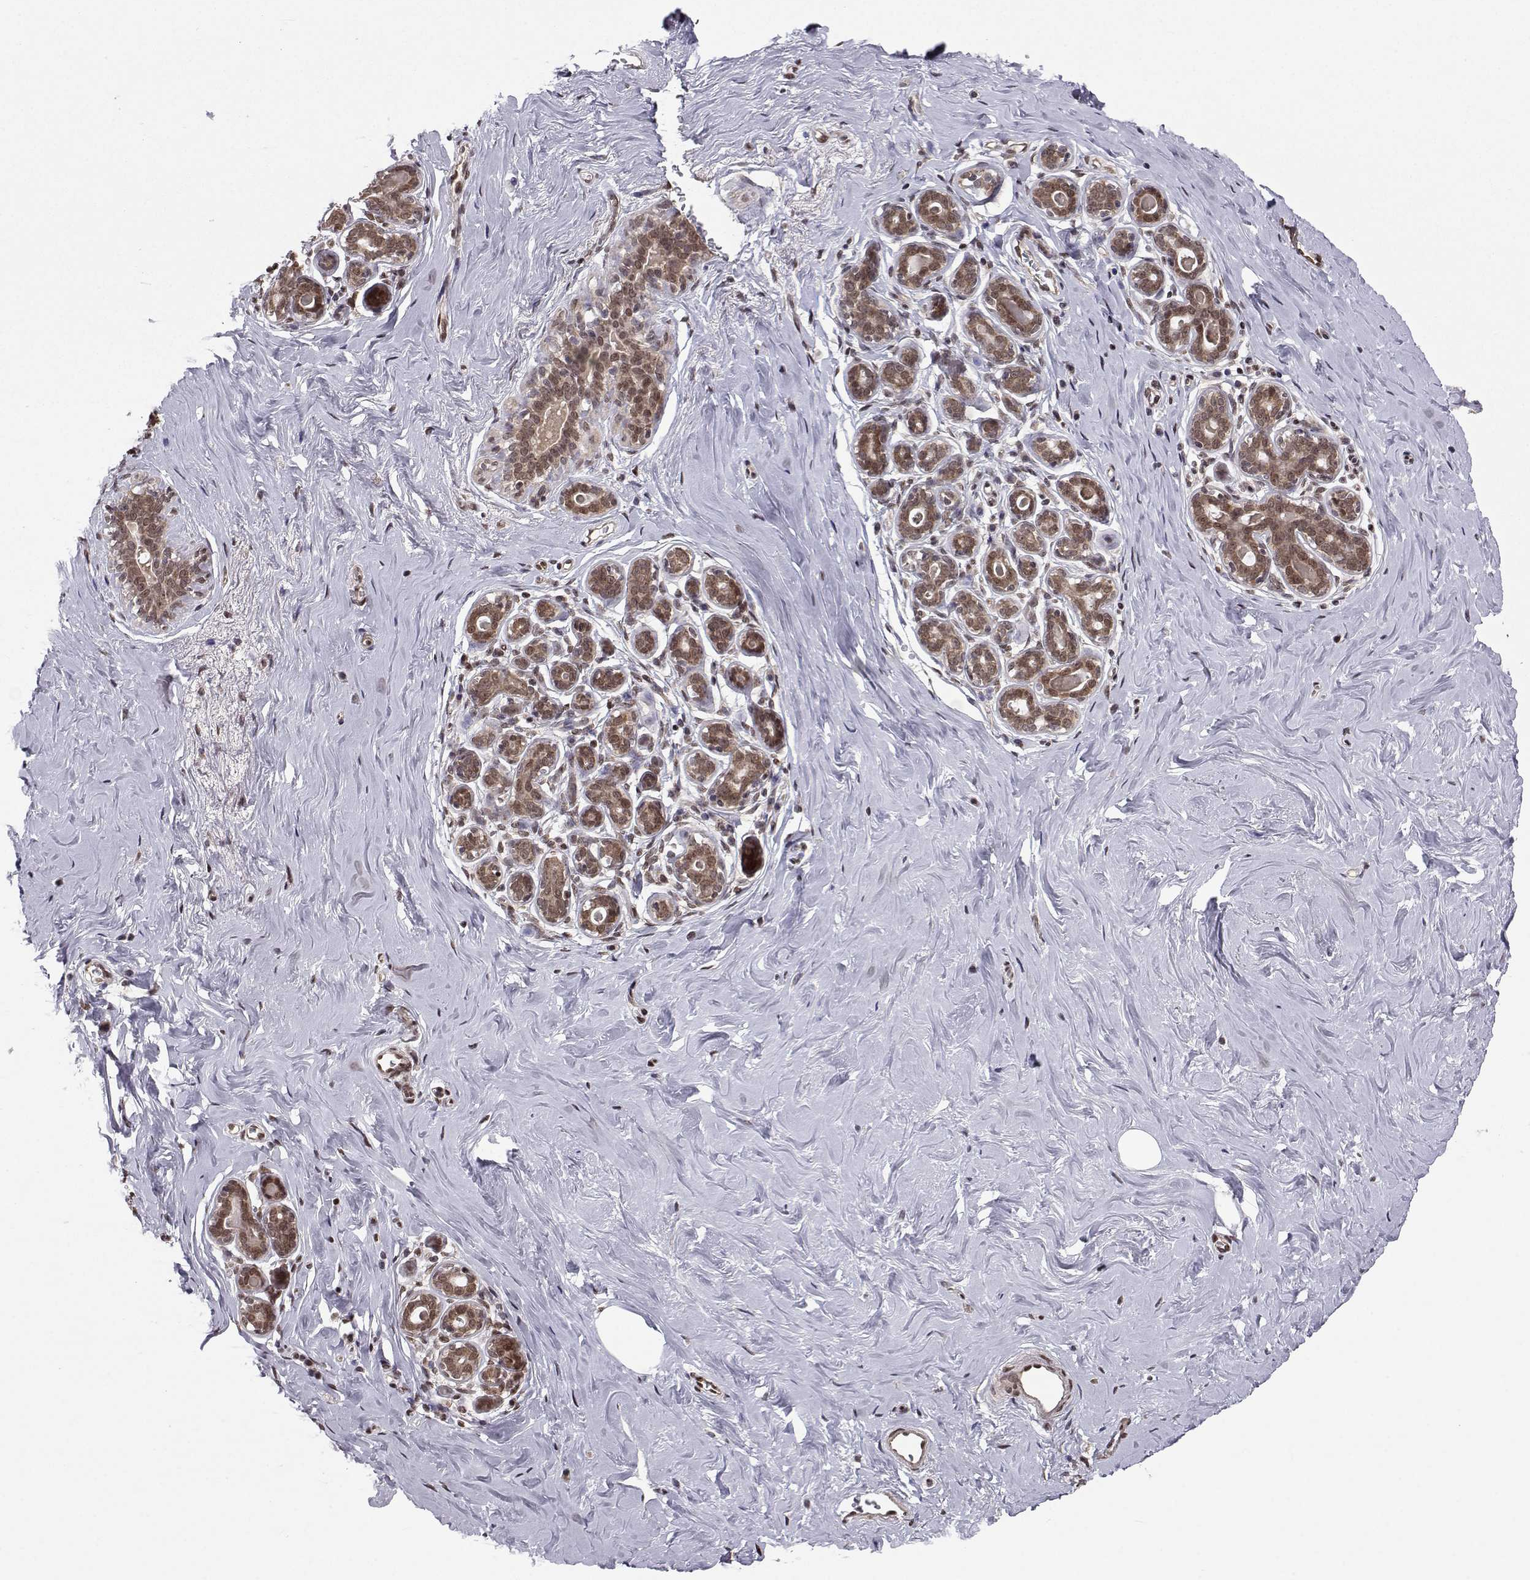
{"staining": {"intensity": "moderate", "quantity": "25%-75%", "location": "nuclear"}, "tissue": "breast", "cell_type": "Adipocytes", "image_type": "normal", "snomed": [{"axis": "morphology", "description": "Normal tissue, NOS"}, {"axis": "topography", "description": "Skin"}, {"axis": "topography", "description": "Breast"}], "caption": "The immunohistochemical stain labels moderate nuclear staining in adipocytes of unremarkable breast. The staining is performed using DAB brown chromogen to label protein expression. The nuclei are counter-stained blue using hematoxylin.", "gene": "PKN2", "patient": {"sex": "female", "age": 43}}